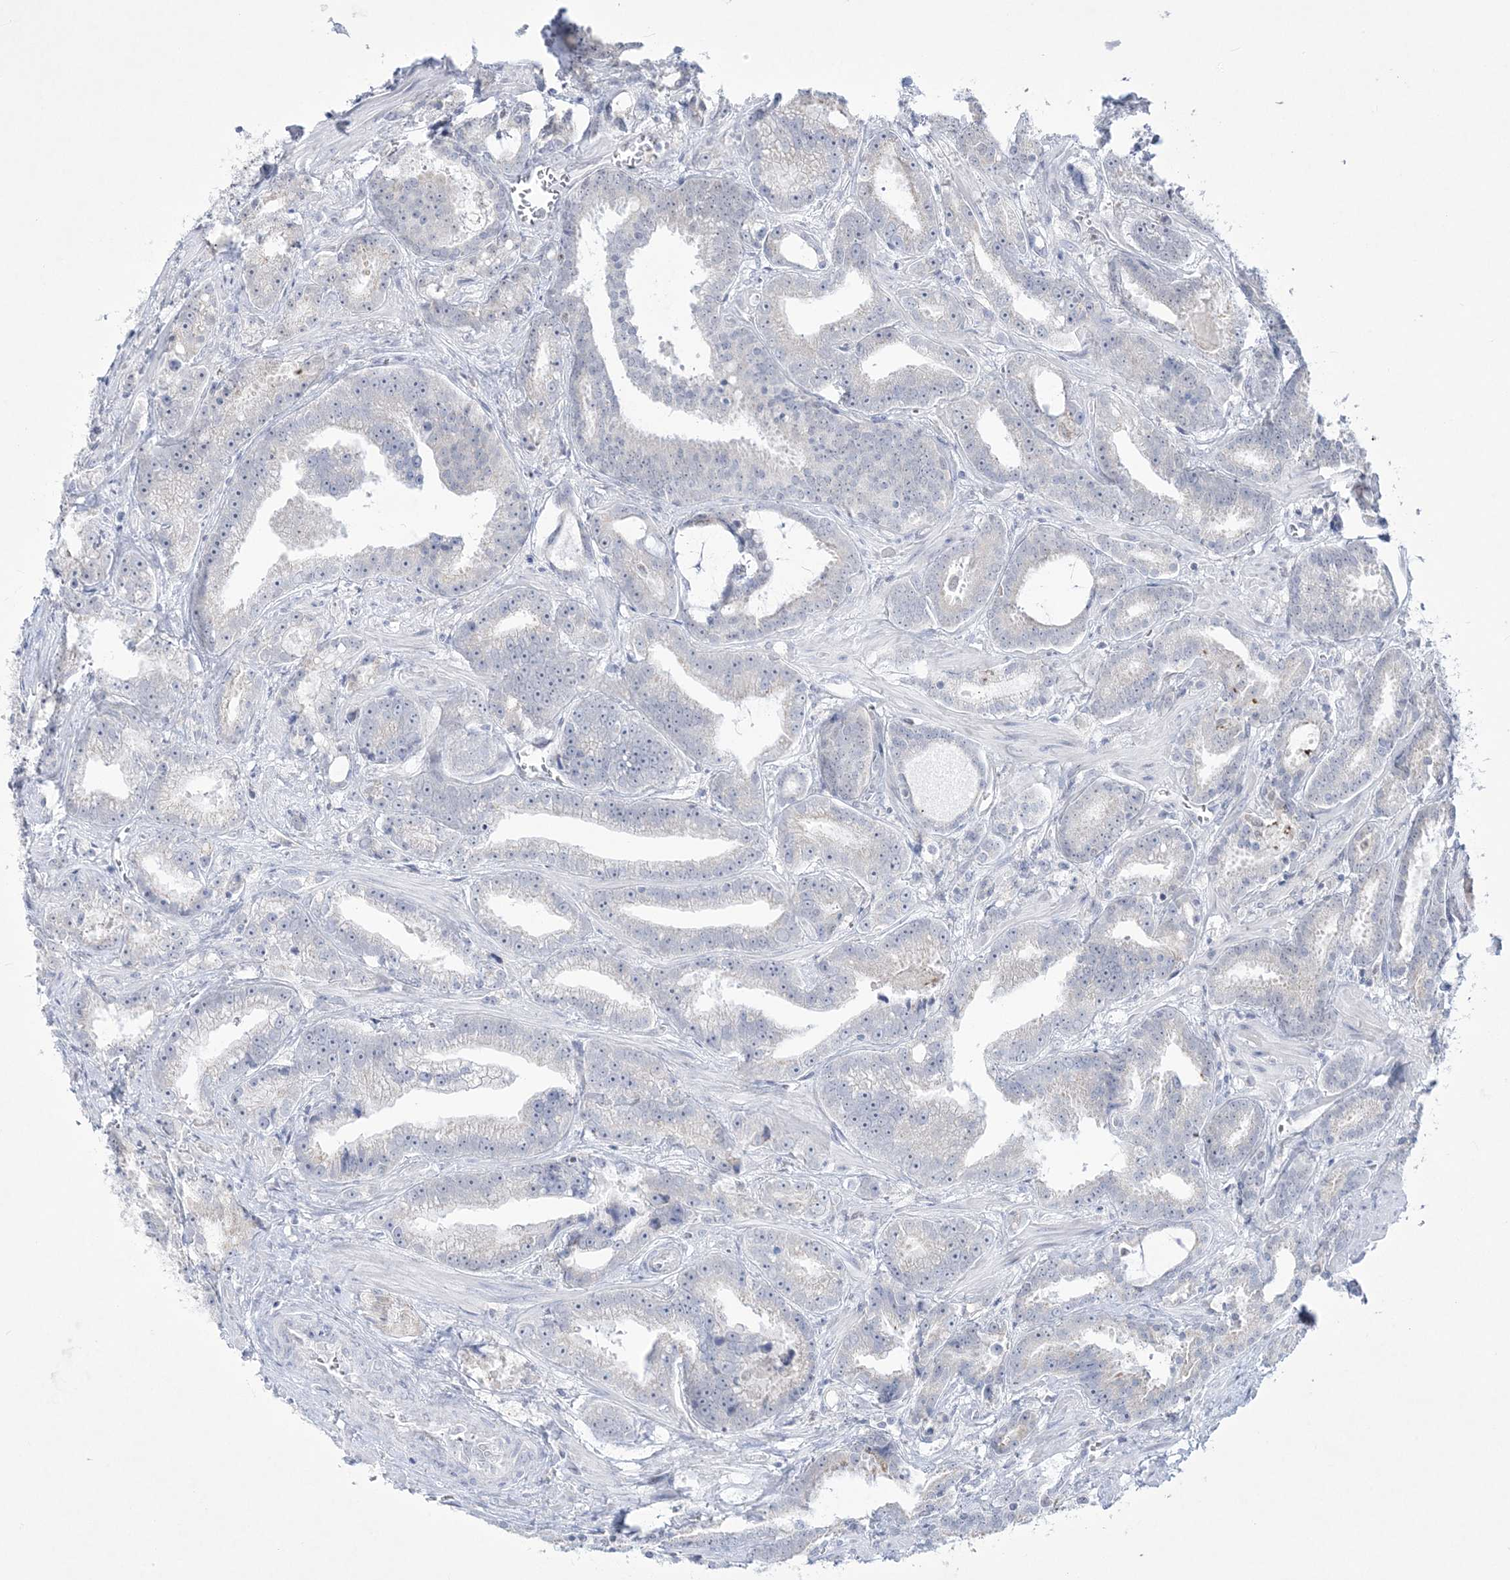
{"staining": {"intensity": "negative", "quantity": "none", "location": "none"}, "tissue": "prostate cancer", "cell_type": "Tumor cells", "image_type": "cancer", "snomed": [{"axis": "morphology", "description": "Adenocarcinoma, High grade"}, {"axis": "topography", "description": "Prostate and seminal vesicle, NOS"}], "caption": "Immunohistochemical staining of adenocarcinoma (high-grade) (prostate) displays no significant staining in tumor cells.", "gene": "WDR27", "patient": {"sex": "male", "age": 67}}